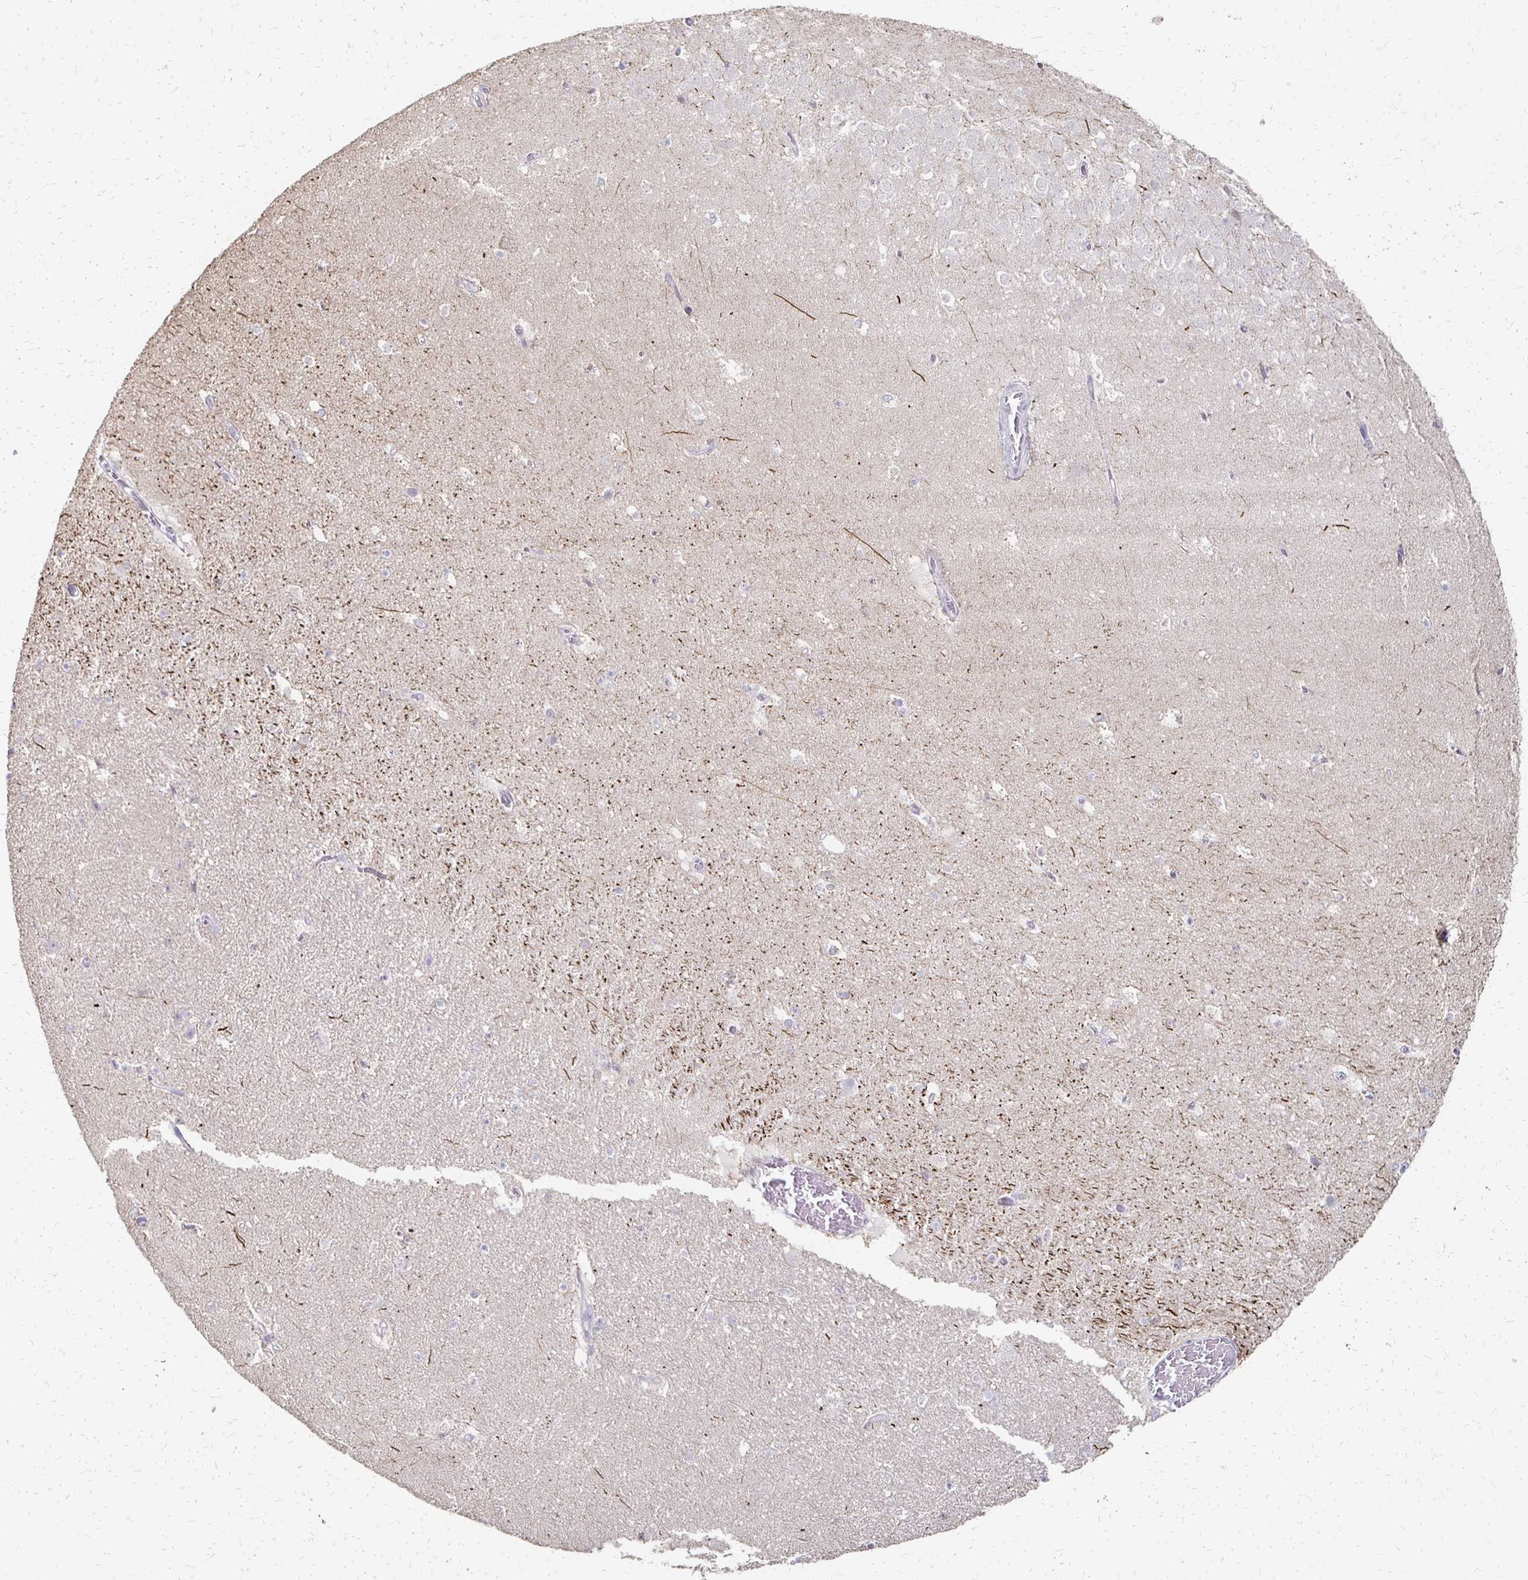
{"staining": {"intensity": "negative", "quantity": "none", "location": "none"}, "tissue": "hippocampus", "cell_type": "Glial cells", "image_type": "normal", "snomed": [{"axis": "morphology", "description": "Normal tissue, NOS"}, {"axis": "topography", "description": "Hippocampus"}], "caption": "This is an IHC micrograph of normal hippocampus. There is no expression in glial cells.", "gene": "ZNF727", "patient": {"sex": "female", "age": 42}}